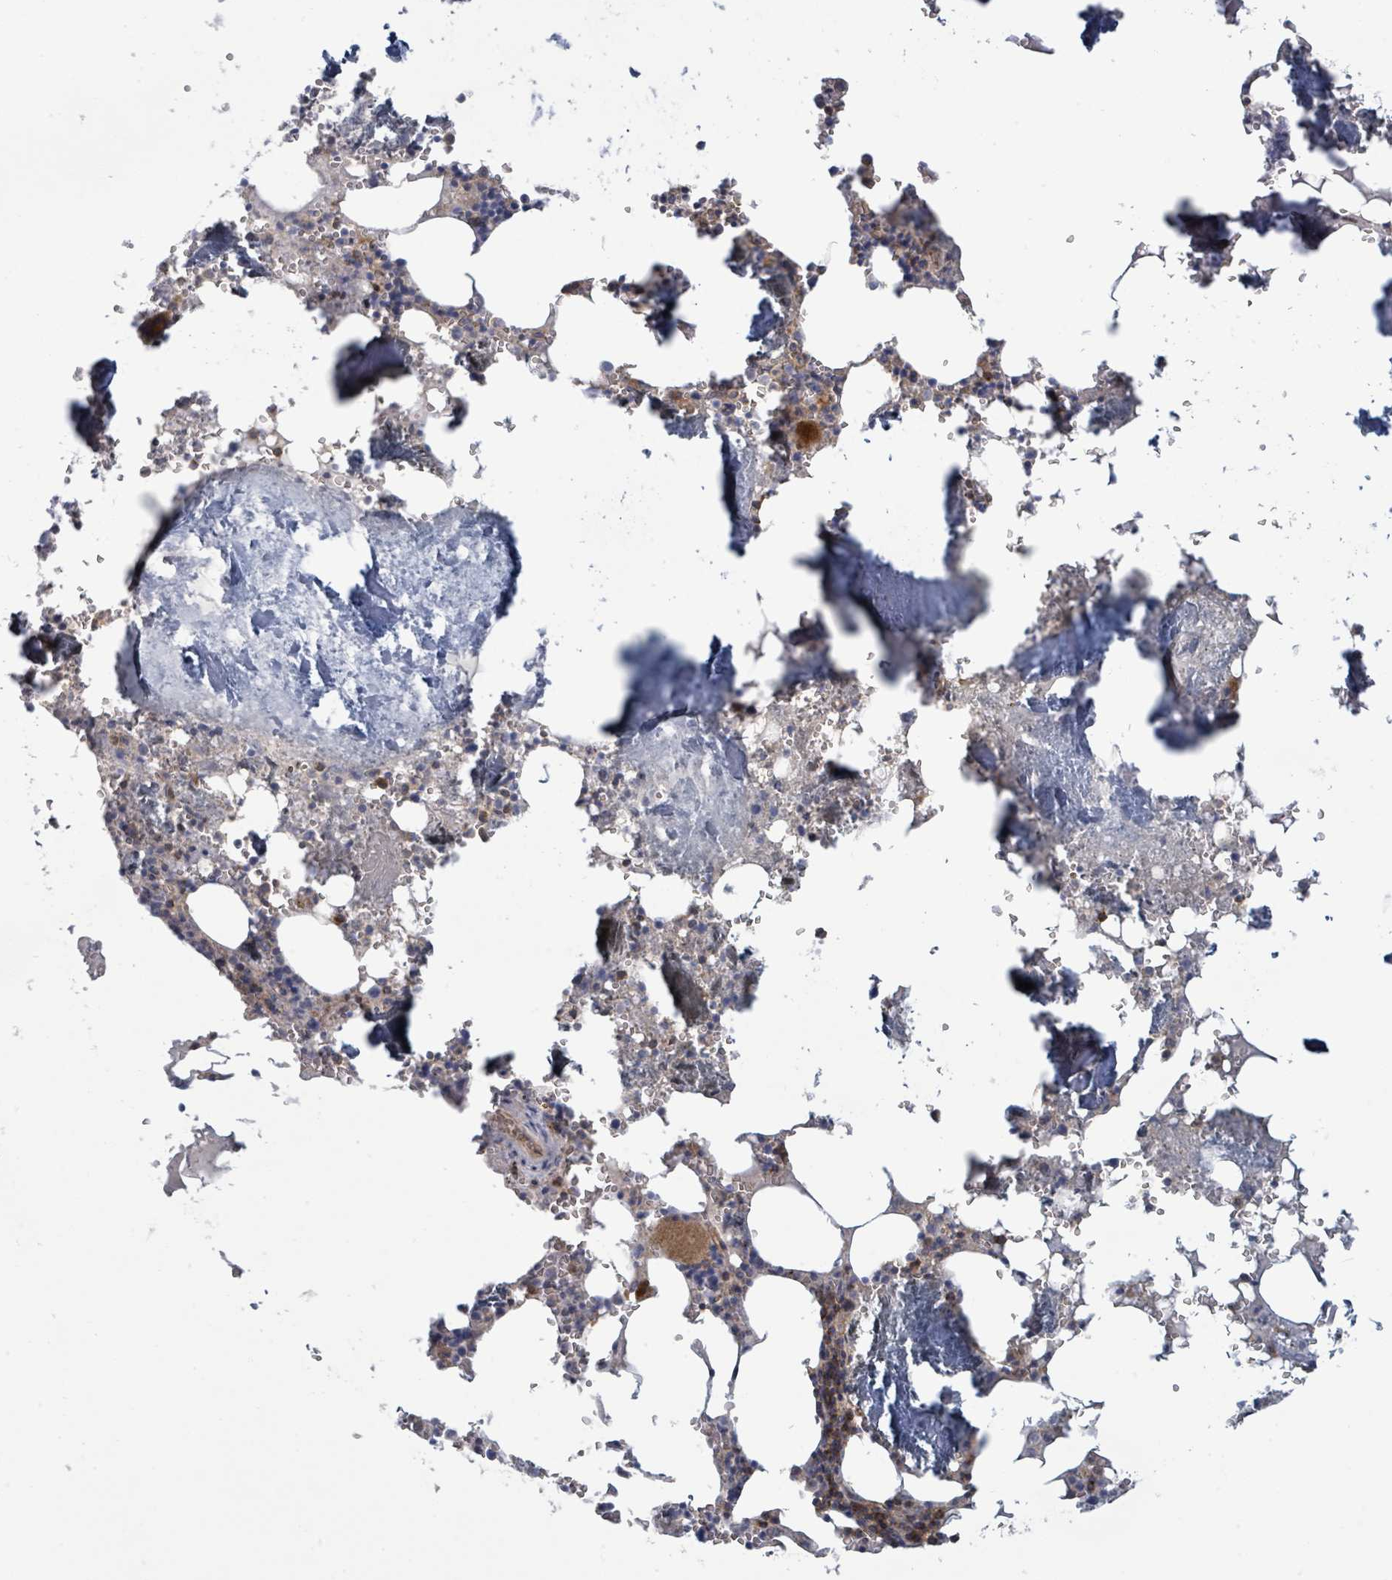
{"staining": {"intensity": "moderate", "quantity": "<25%", "location": "cytoplasmic/membranous"}, "tissue": "bone marrow", "cell_type": "Hematopoietic cells", "image_type": "normal", "snomed": [{"axis": "morphology", "description": "Normal tissue, NOS"}, {"axis": "topography", "description": "Bone marrow"}], "caption": "Brown immunohistochemical staining in benign bone marrow shows moderate cytoplasmic/membranous staining in approximately <25% of hematopoietic cells. (DAB (3,3'-diaminobenzidine) = brown stain, brightfield microscopy at high magnification).", "gene": "TNFRSF14", "patient": {"sex": "male", "age": 54}}